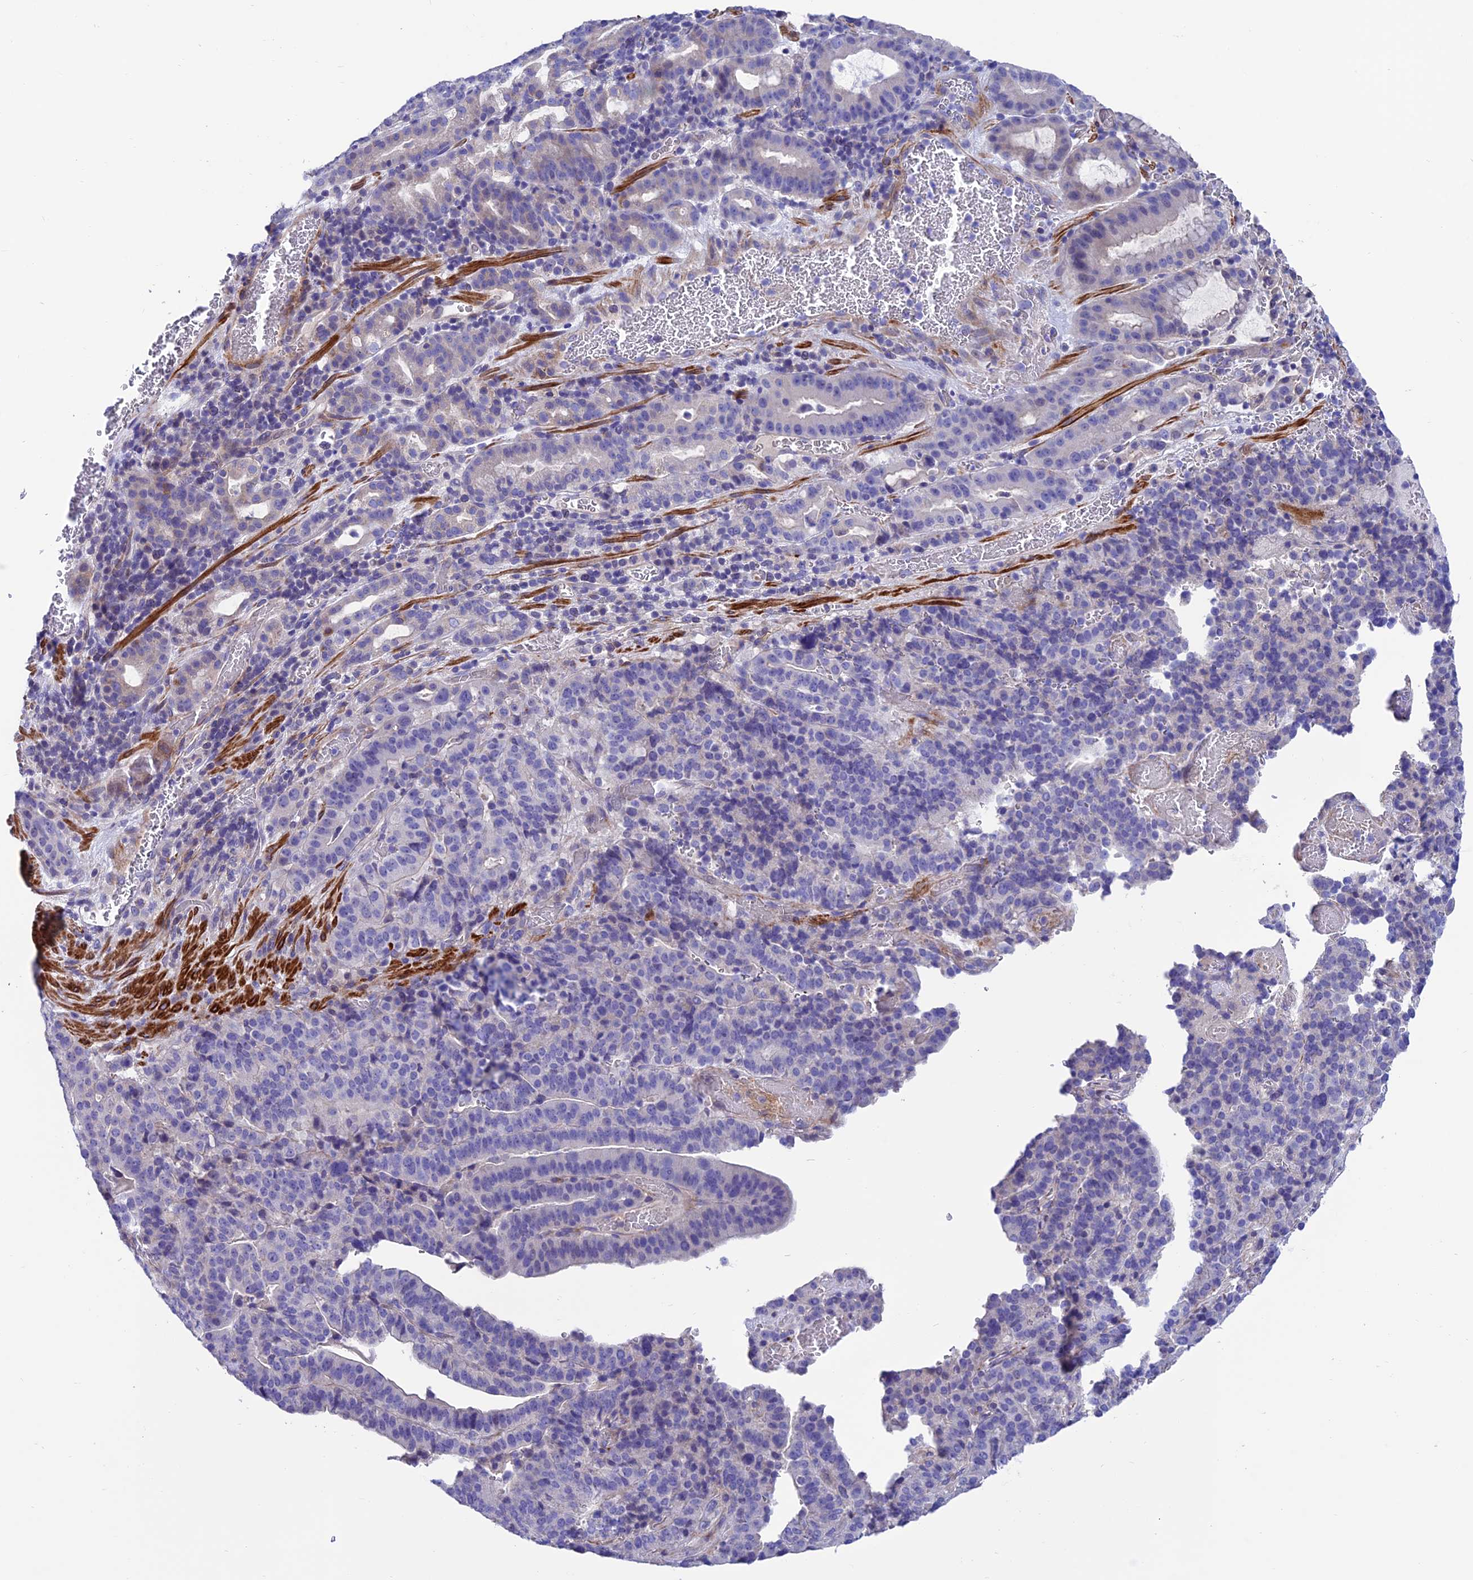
{"staining": {"intensity": "negative", "quantity": "none", "location": "none"}, "tissue": "stomach cancer", "cell_type": "Tumor cells", "image_type": "cancer", "snomed": [{"axis": "morphology", "description": "Adenocarcinoma, NOS"}, {"axis": "topography", "description": "Stomach"}], "caption": "IHC histopathology image of neoplastic tissue: human stomach adenocarcinoma stained with DAB reveals no significant protein staining in tumor cells.", "gene": "FAM178B", "patient": {"sex": "male", "age": 48}}